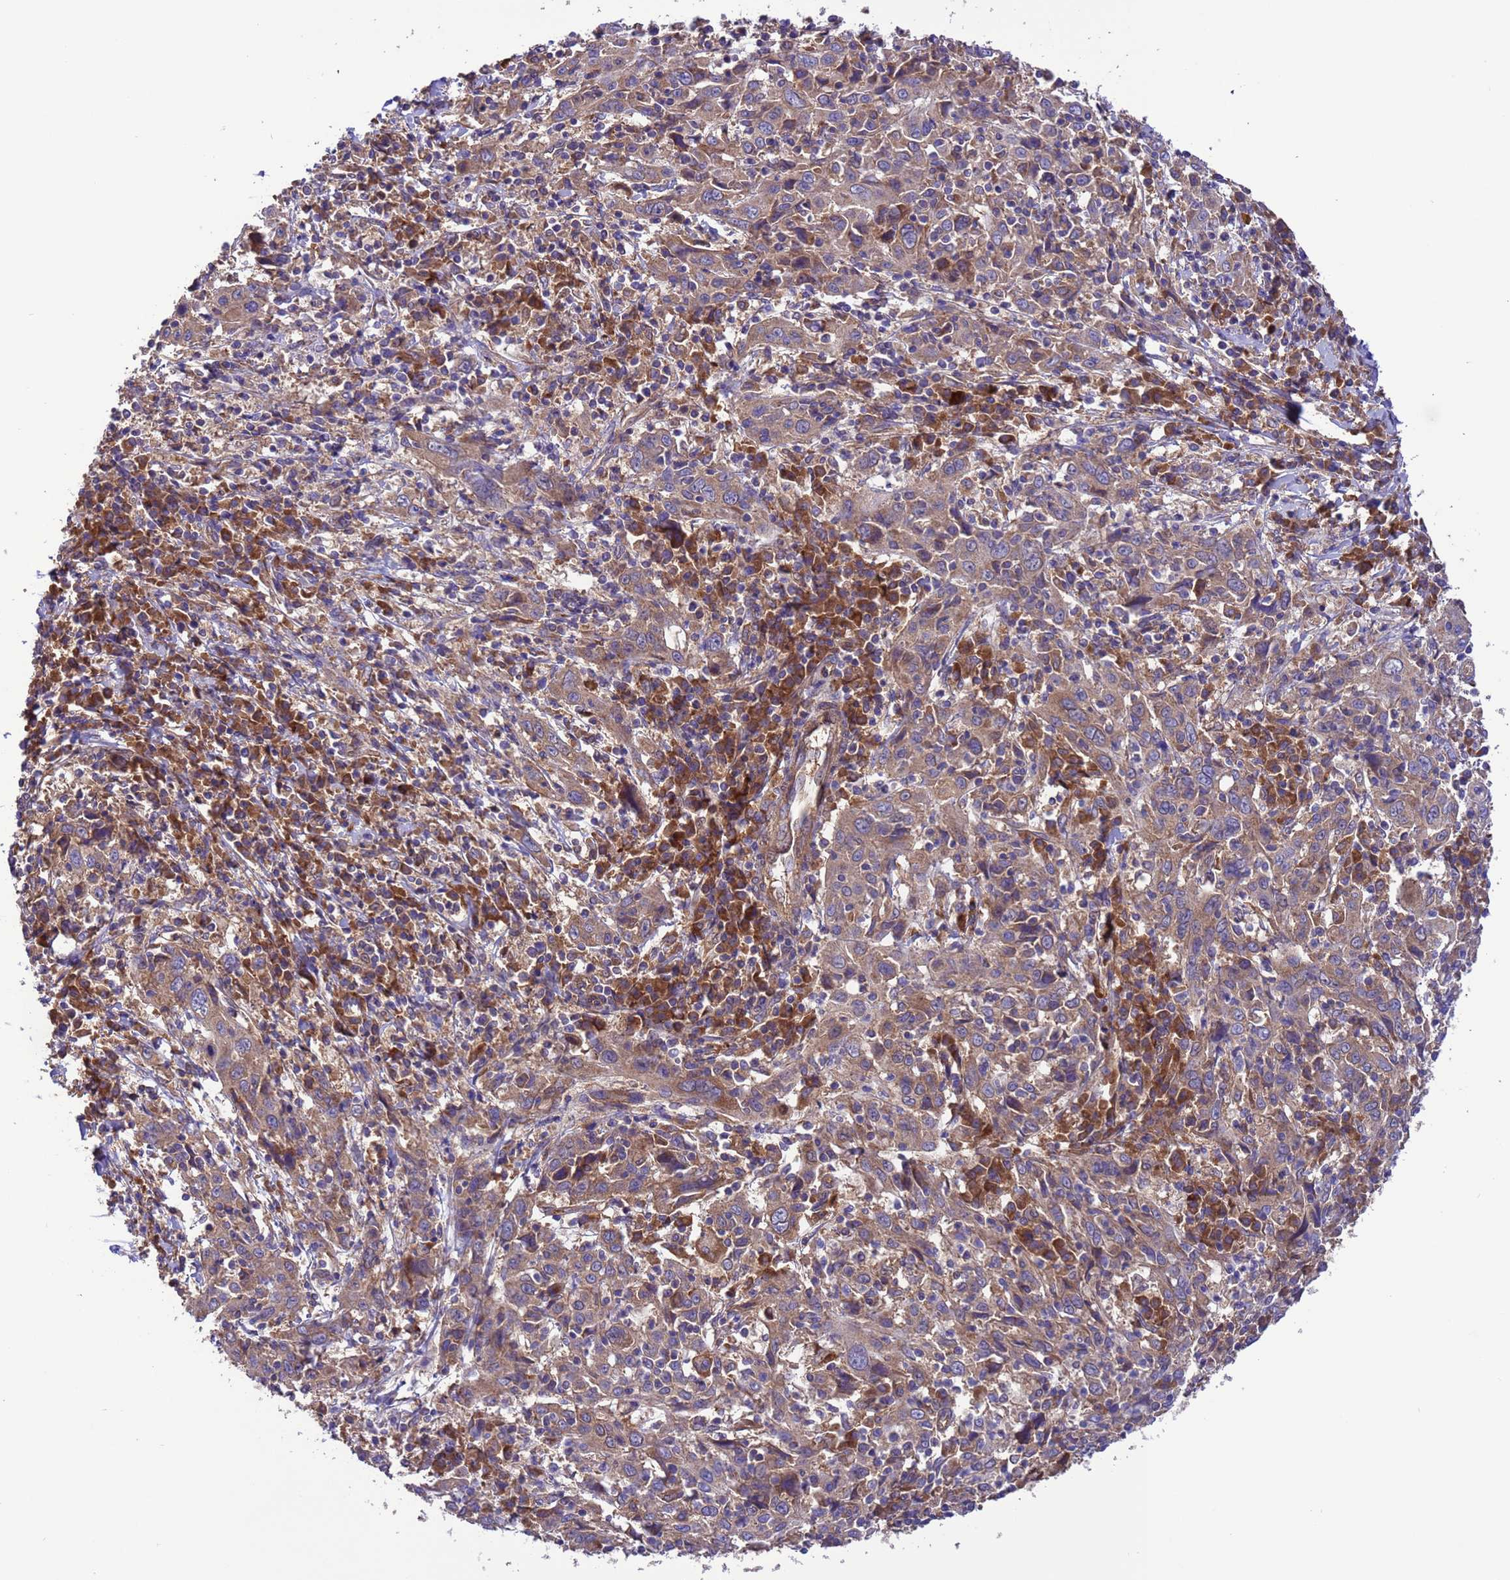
{"staining": {"intensity": "moderate", "quantity": ">75%", "location": "cytoplasmic/membranous"}, "tissue": "cervical cancer", "cell_type": "Tumor cells", "image_type": "cancer", "snomed": [{"axis": "morphology", "description": "Squamous cell carcinoma, NOS"}, {"axis": "topography", "description": "Cervix"}], "caption": "A brown stain shows moderate cytoplasmic/membranous staining of a protein in human squamous cell carcinoma (cervical) tumor cells.", "gene": "ARHGAP12", "patient": {"sex": "female", "age": 46}}